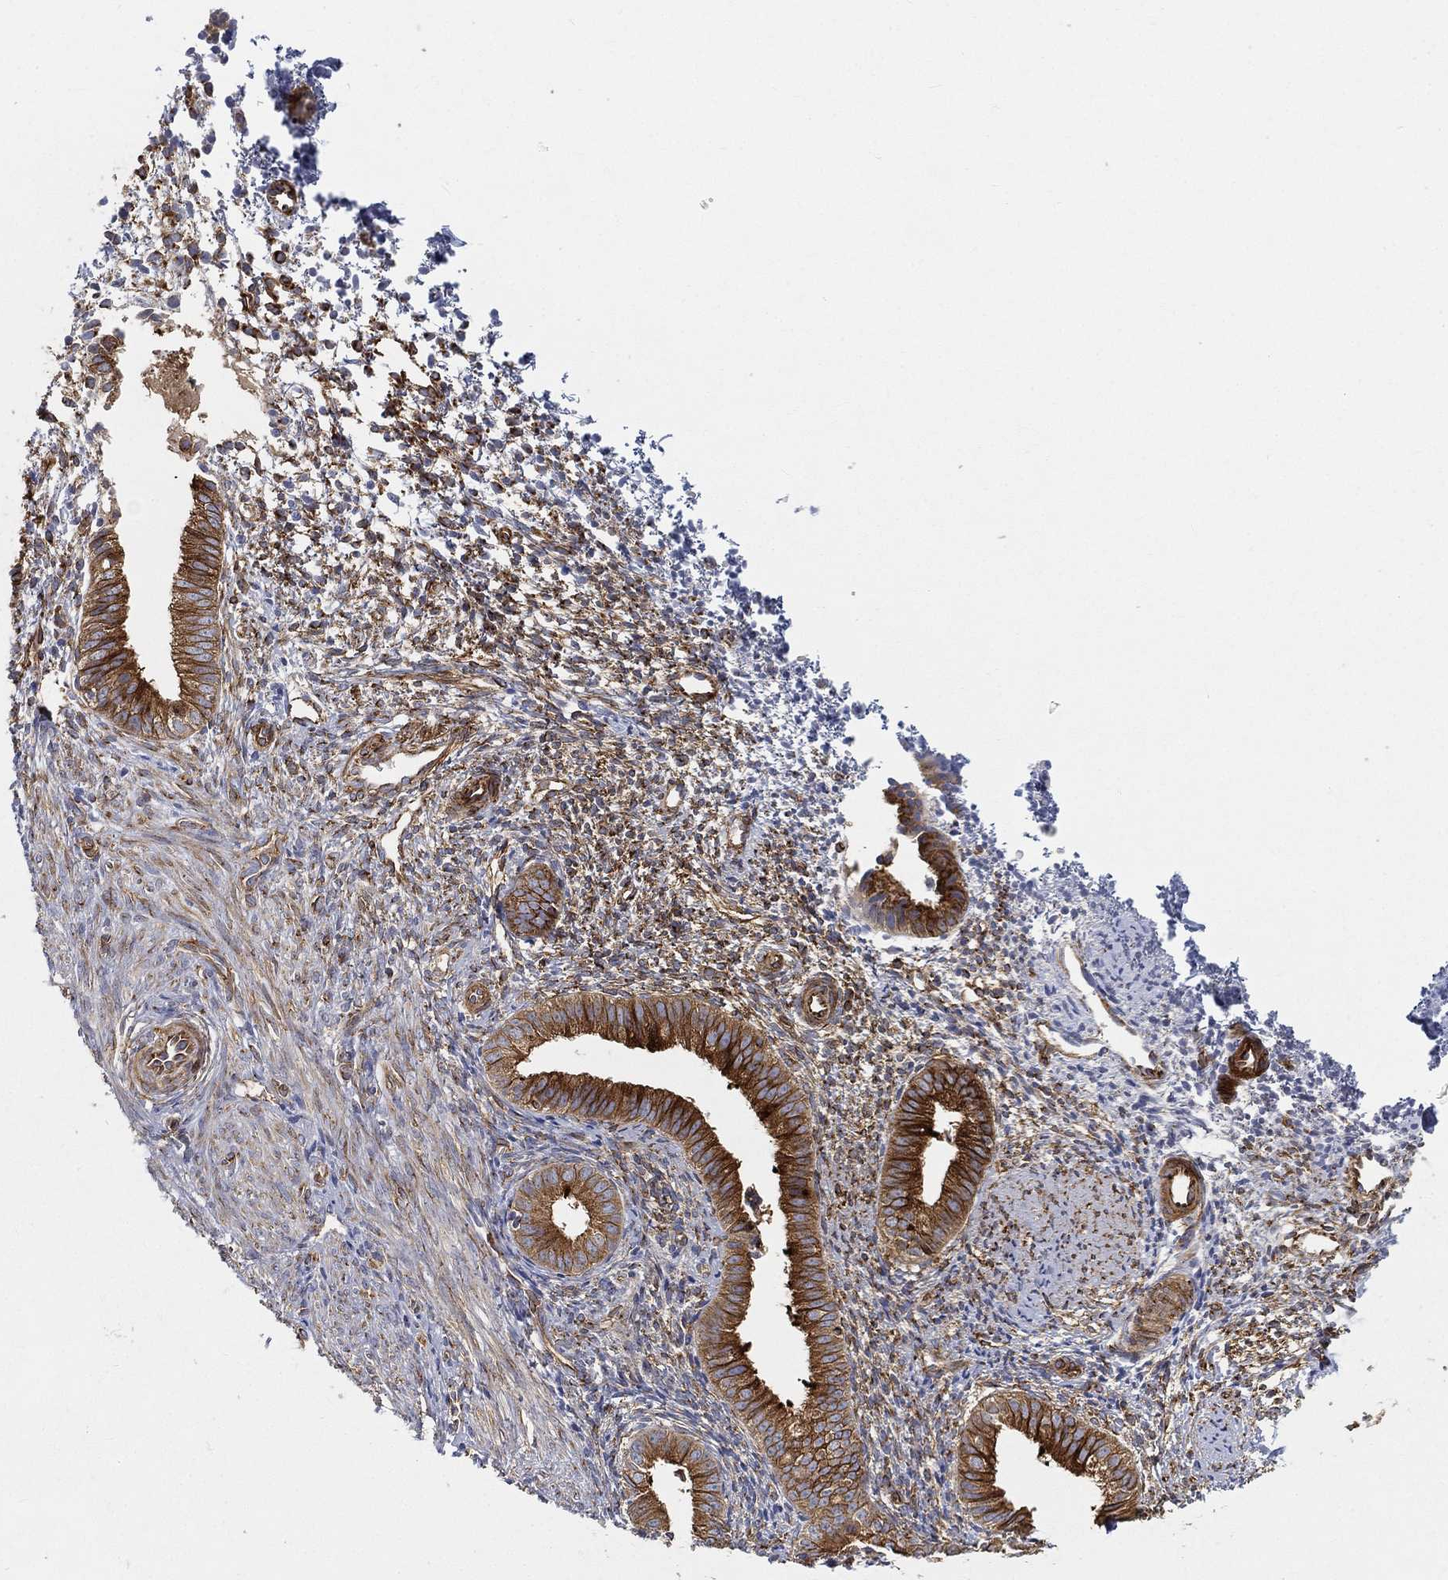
{"staining": {"intensity": "strong", "quantity": "<25%", "location": "cytoplasmic/membranous"}, "tissue": "endometrium", "cell_type": "Cells in endometrial stroma", "image_type": "normal", "snomed": [{"axis": "morphology", "description": "Normal tissue, NOS"}, {"axis": "topography", "description": "Endometrium"}], "caption": "Immunohistochemistry image of unremarkable endometrium stained for a protein (brown), which displays medium levels of strong cytoplasmic/membranous positivity in about <25% of cells in endometrial stroma.", "gene": "TMEM25", "patient": {"sex": "female", "age": 47}}